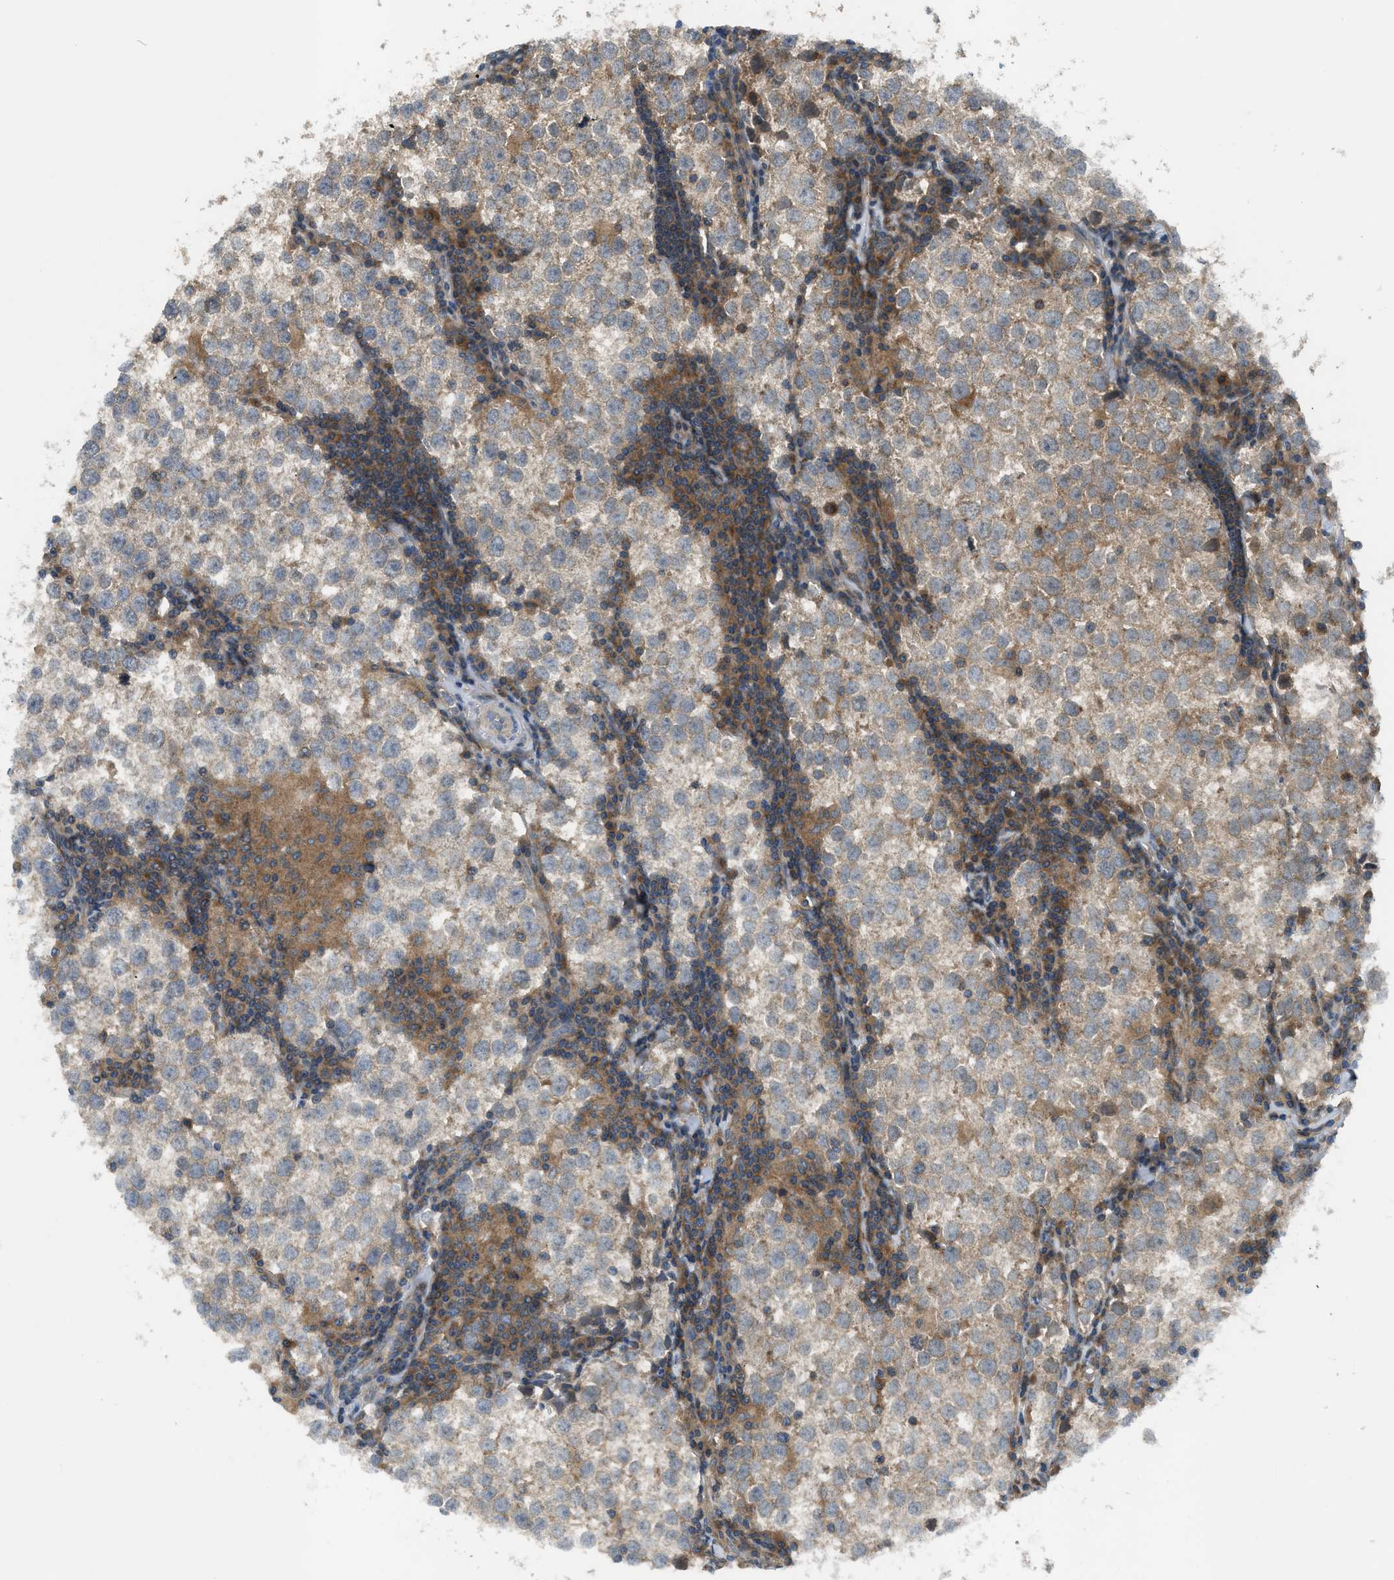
{"staining": {"intensity": "weak", "quantity": "25%-75%", "location": "cytoplasmic/membranous"}, "tissue": "testis cancer", "cell_type": "Tumor cells", "image_type": "cancer", "snomed": [{"axis": "morphology", "description": "Seminoma, NOS"}, {"axis": "morphology", "description": "Carcinoma, Embryonal, NOS"}, {"axis": "topography", "description": "Testis"}], "caption": "Protein expression analysis of testis cancer shows weak cytoplasmic/membranous expression in approximately 25%-75% of tumor cells.", "gene": "PAFAH2", "patient": {"sex": "male", "age": 36}}